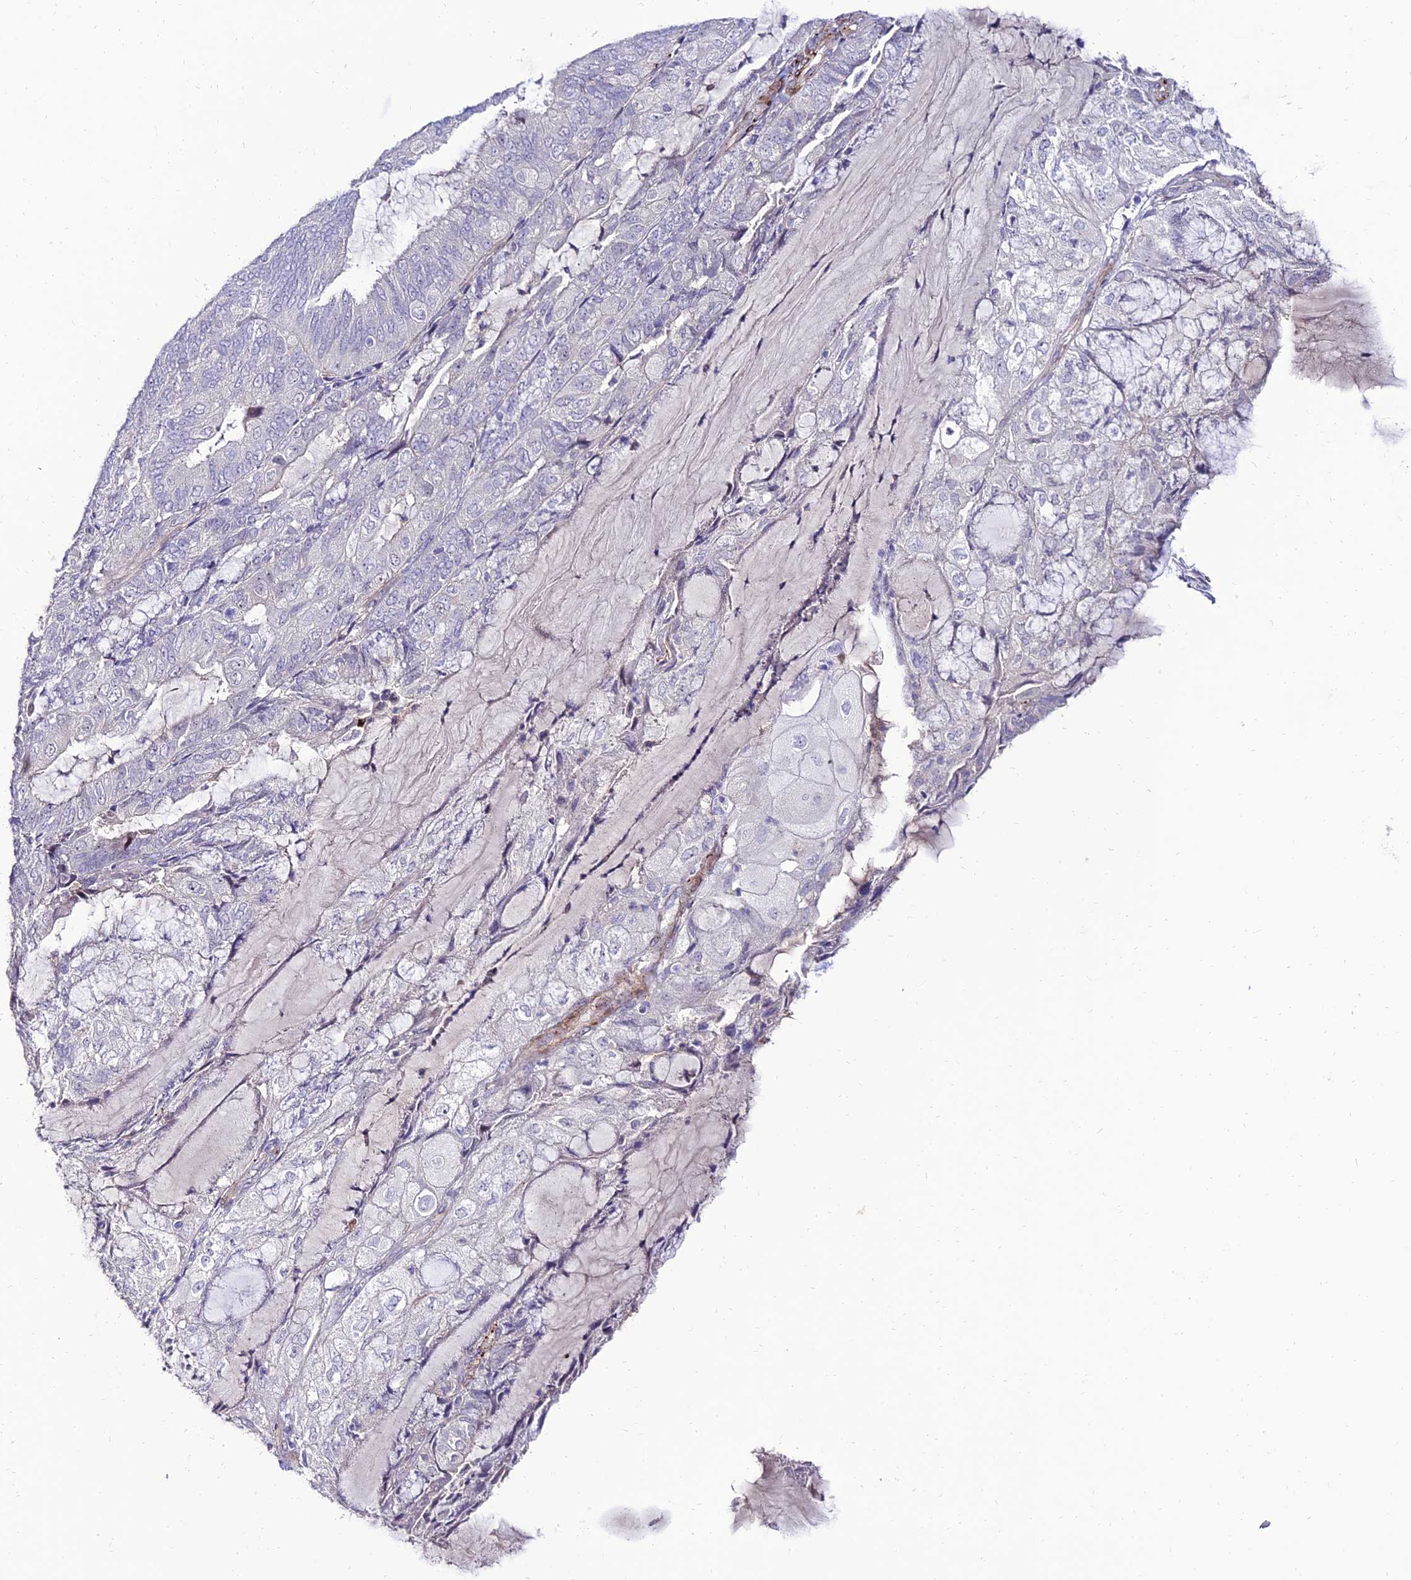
{"staining": {"intensity": "negative", "quantity": "none", "location": "none"}, "tissue": "endometrial cancer", "cell_type": "Tumor cells", "image_type": "cancer", "snomed": [{"axis": "morphology", "description": "Adenocarcinoma, NOS"}, {"axis": "topography", "description": "Endometrium"}], "caption": "A photomicrograph of human endometrial adenocarcinoma is negative for staining in tumor cells.", "gene": "ALDH3B2", "patient": {"sex": "female", "age": 81}}